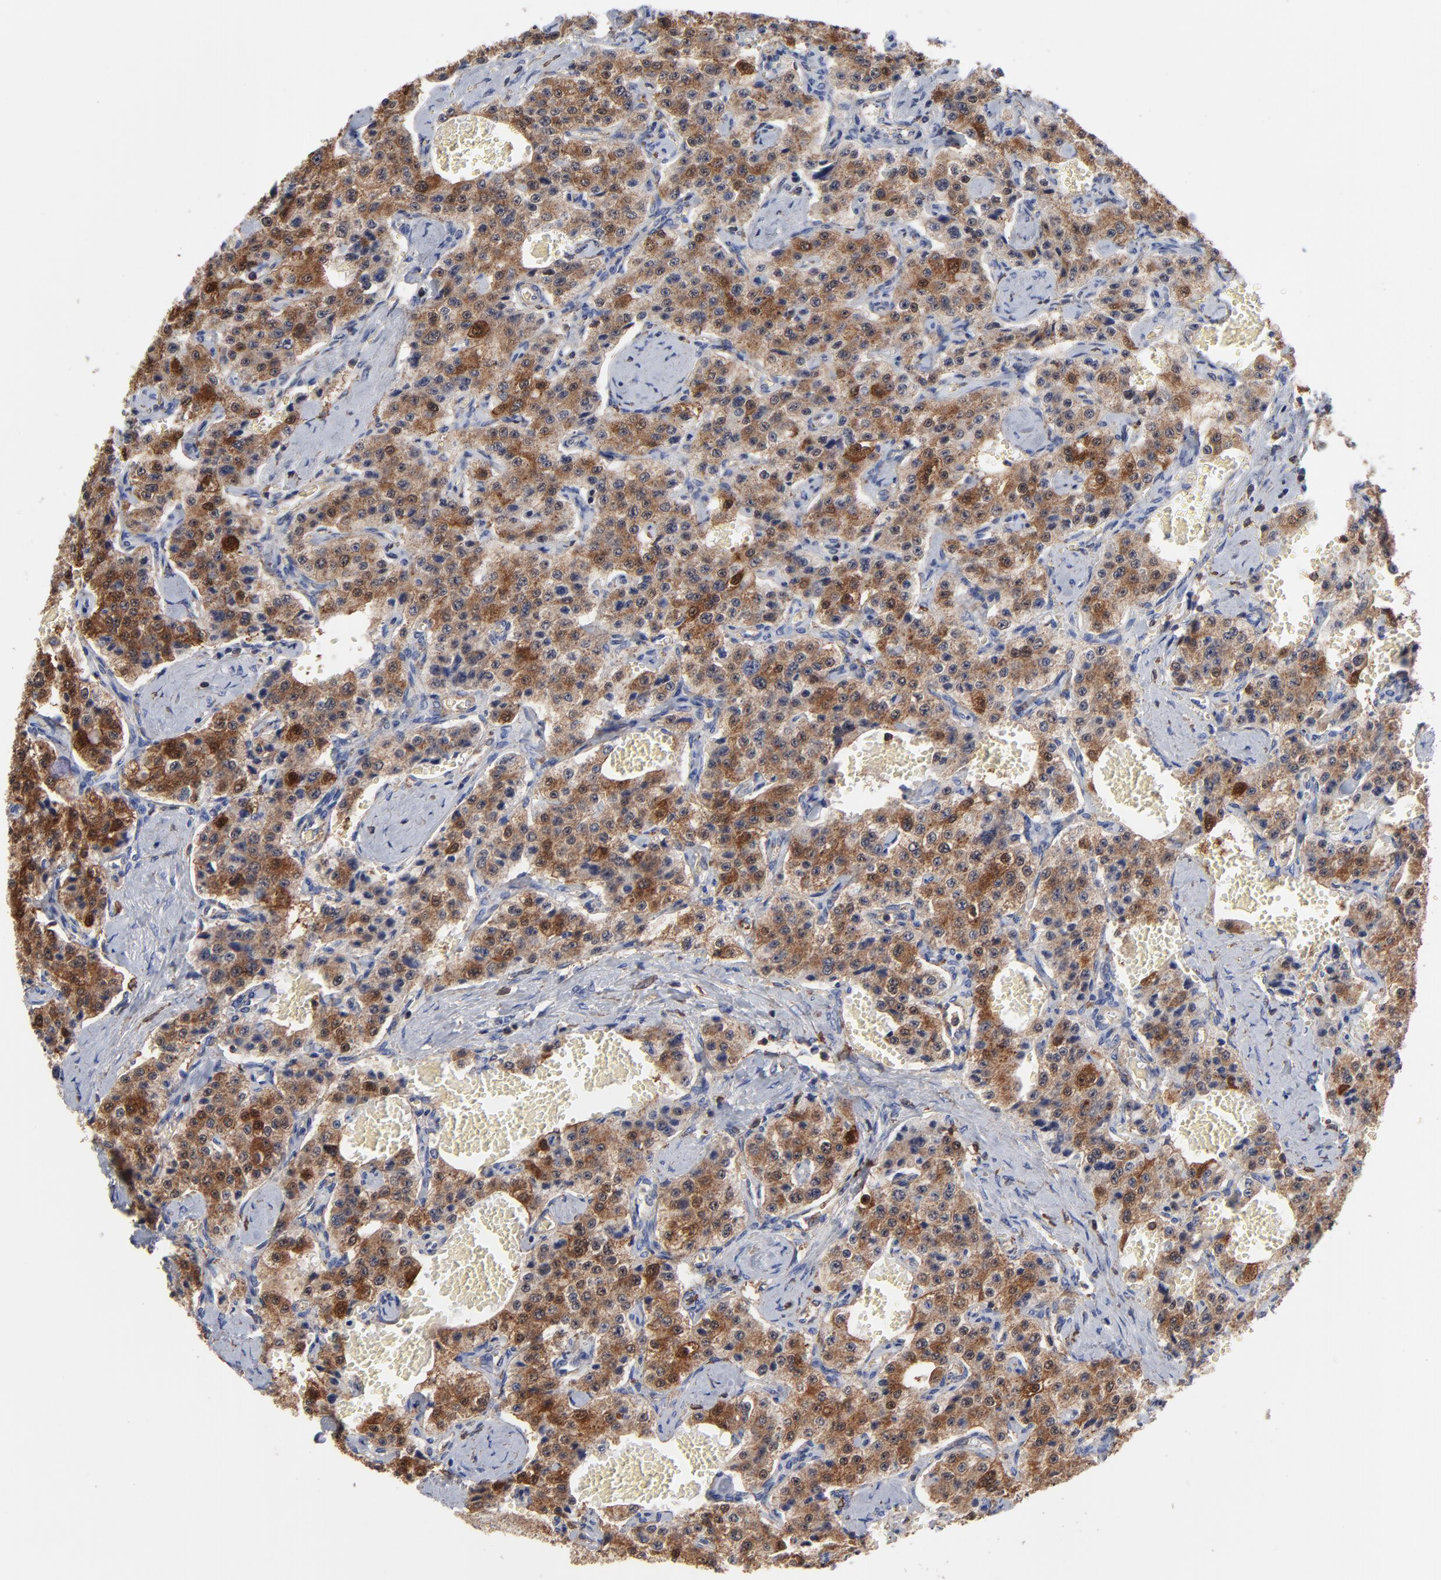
{"staining": {"intensity": "strong", "quantity": ">75%", "location": "cytoplasmic/membranous"}, "tissue": "carcinoid", "cell_type": "Tumor cells", "image_type": "cancer", "snomed": [{"axis": "morphology", "description": "Carcinoid, malignant, NOS"}, {"axis": "topography", "description": "Small intestine"}], "caption": "Immunohistochemistry histopathology image of neoplastic tissue: human carcinoid stained using immunohistochemistry demonstrates high levels of strong protein expression localized specifically in the cytoplasmic/membranous of tumor cells, appearing as a cytoplasmic/membranous brown color.", "gene": "ASL", "patient": {"sex": "male", "age": 52}}